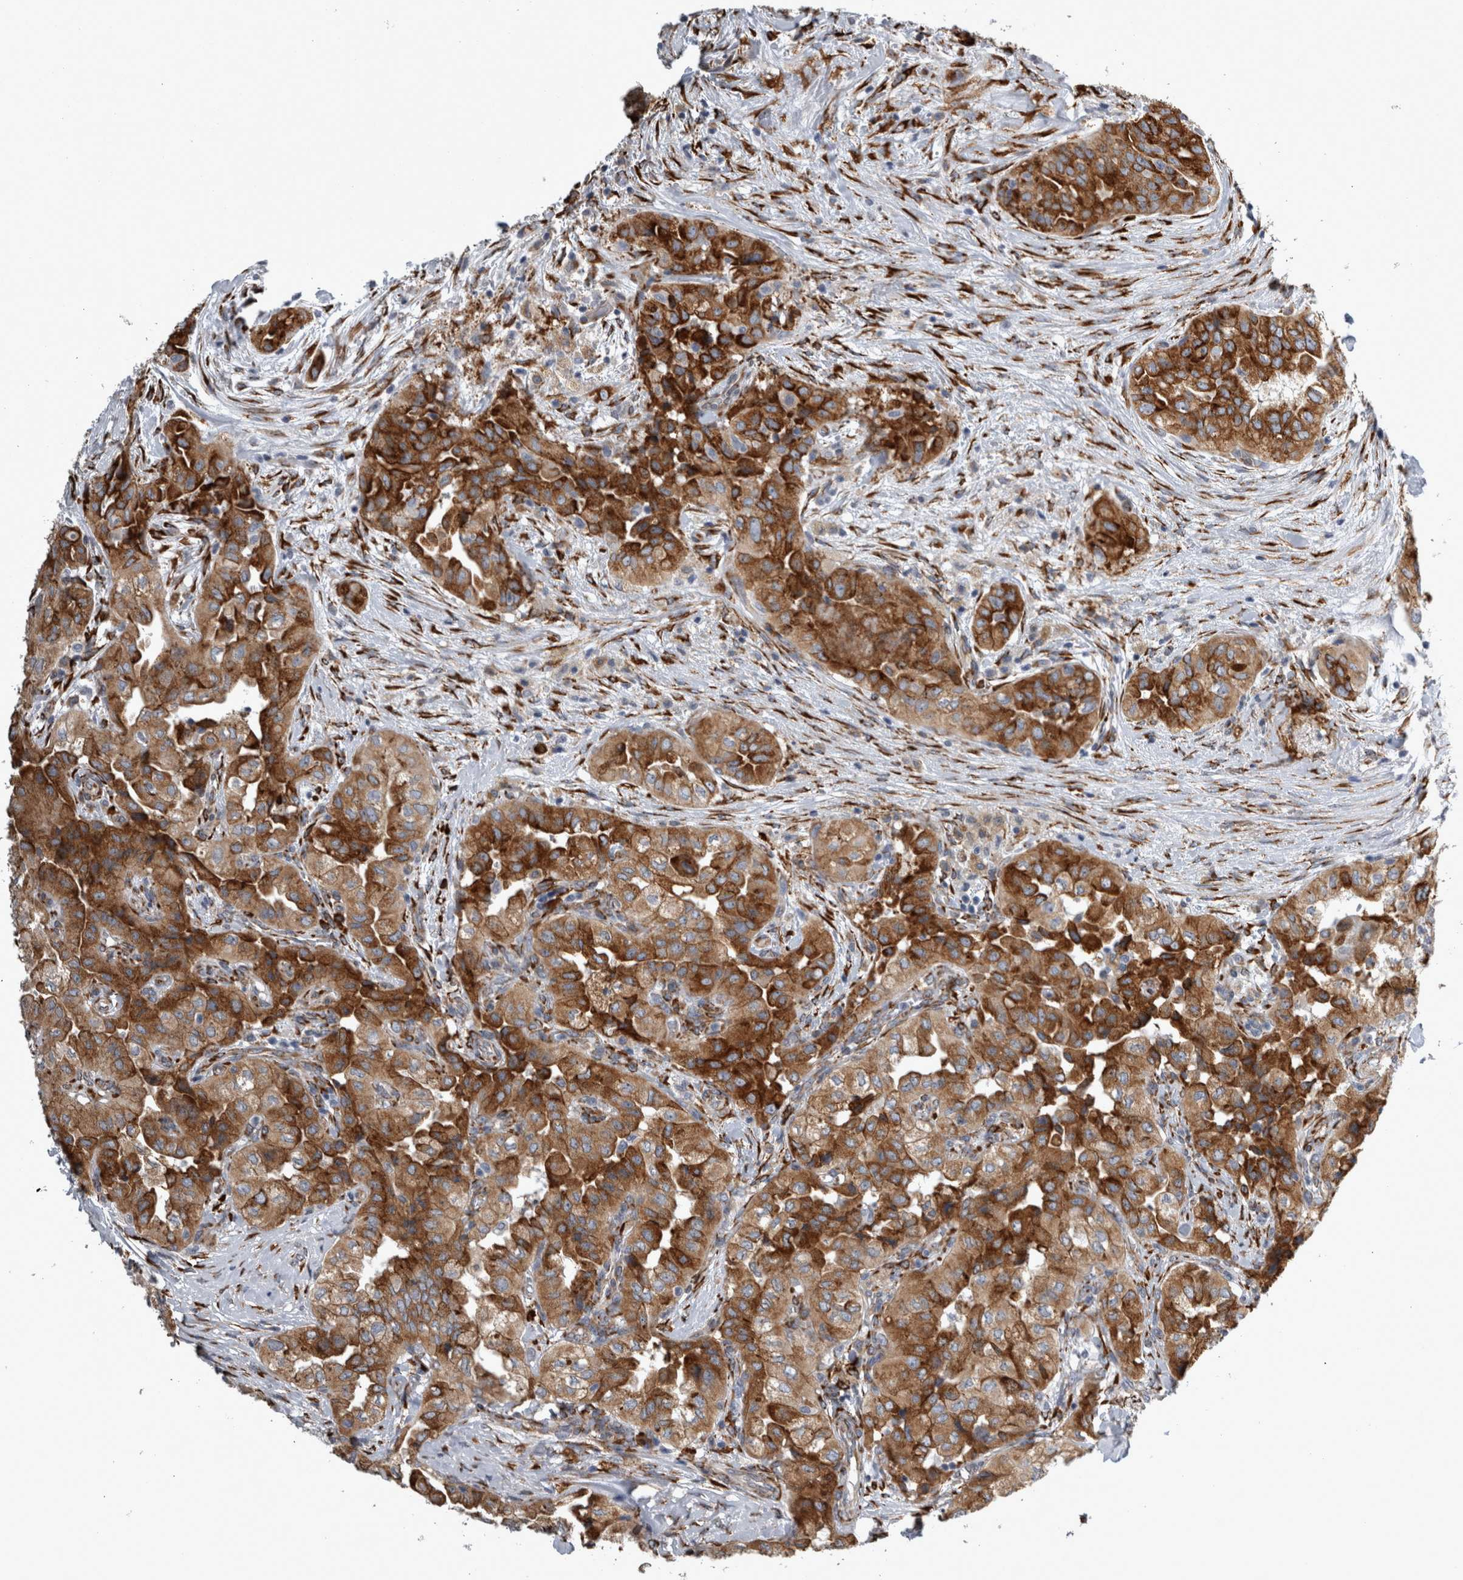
{"staining": {"intensity": "strong", "quantity": ">75%", "location": "cytoplasmic/membranous"}, "tissue": "thyroid cancer", "cell_type": "Tumor cells", "image_type": "cancer", "snomed": [{"axis": "morphology", "description": "Papillary adenocarcinoma, NOS"}, {"axis": "topography", "description": "Thyroid gland"}], "caption": "Human thyroid papillary adenocarcinoma stained for a protein (brown) displays strong cytoplasmic/membranous positive positivity in approximately >75% of tumor cells.", "gene": "FHIP2B", "patient": {"sex": "female", "age": 59}}